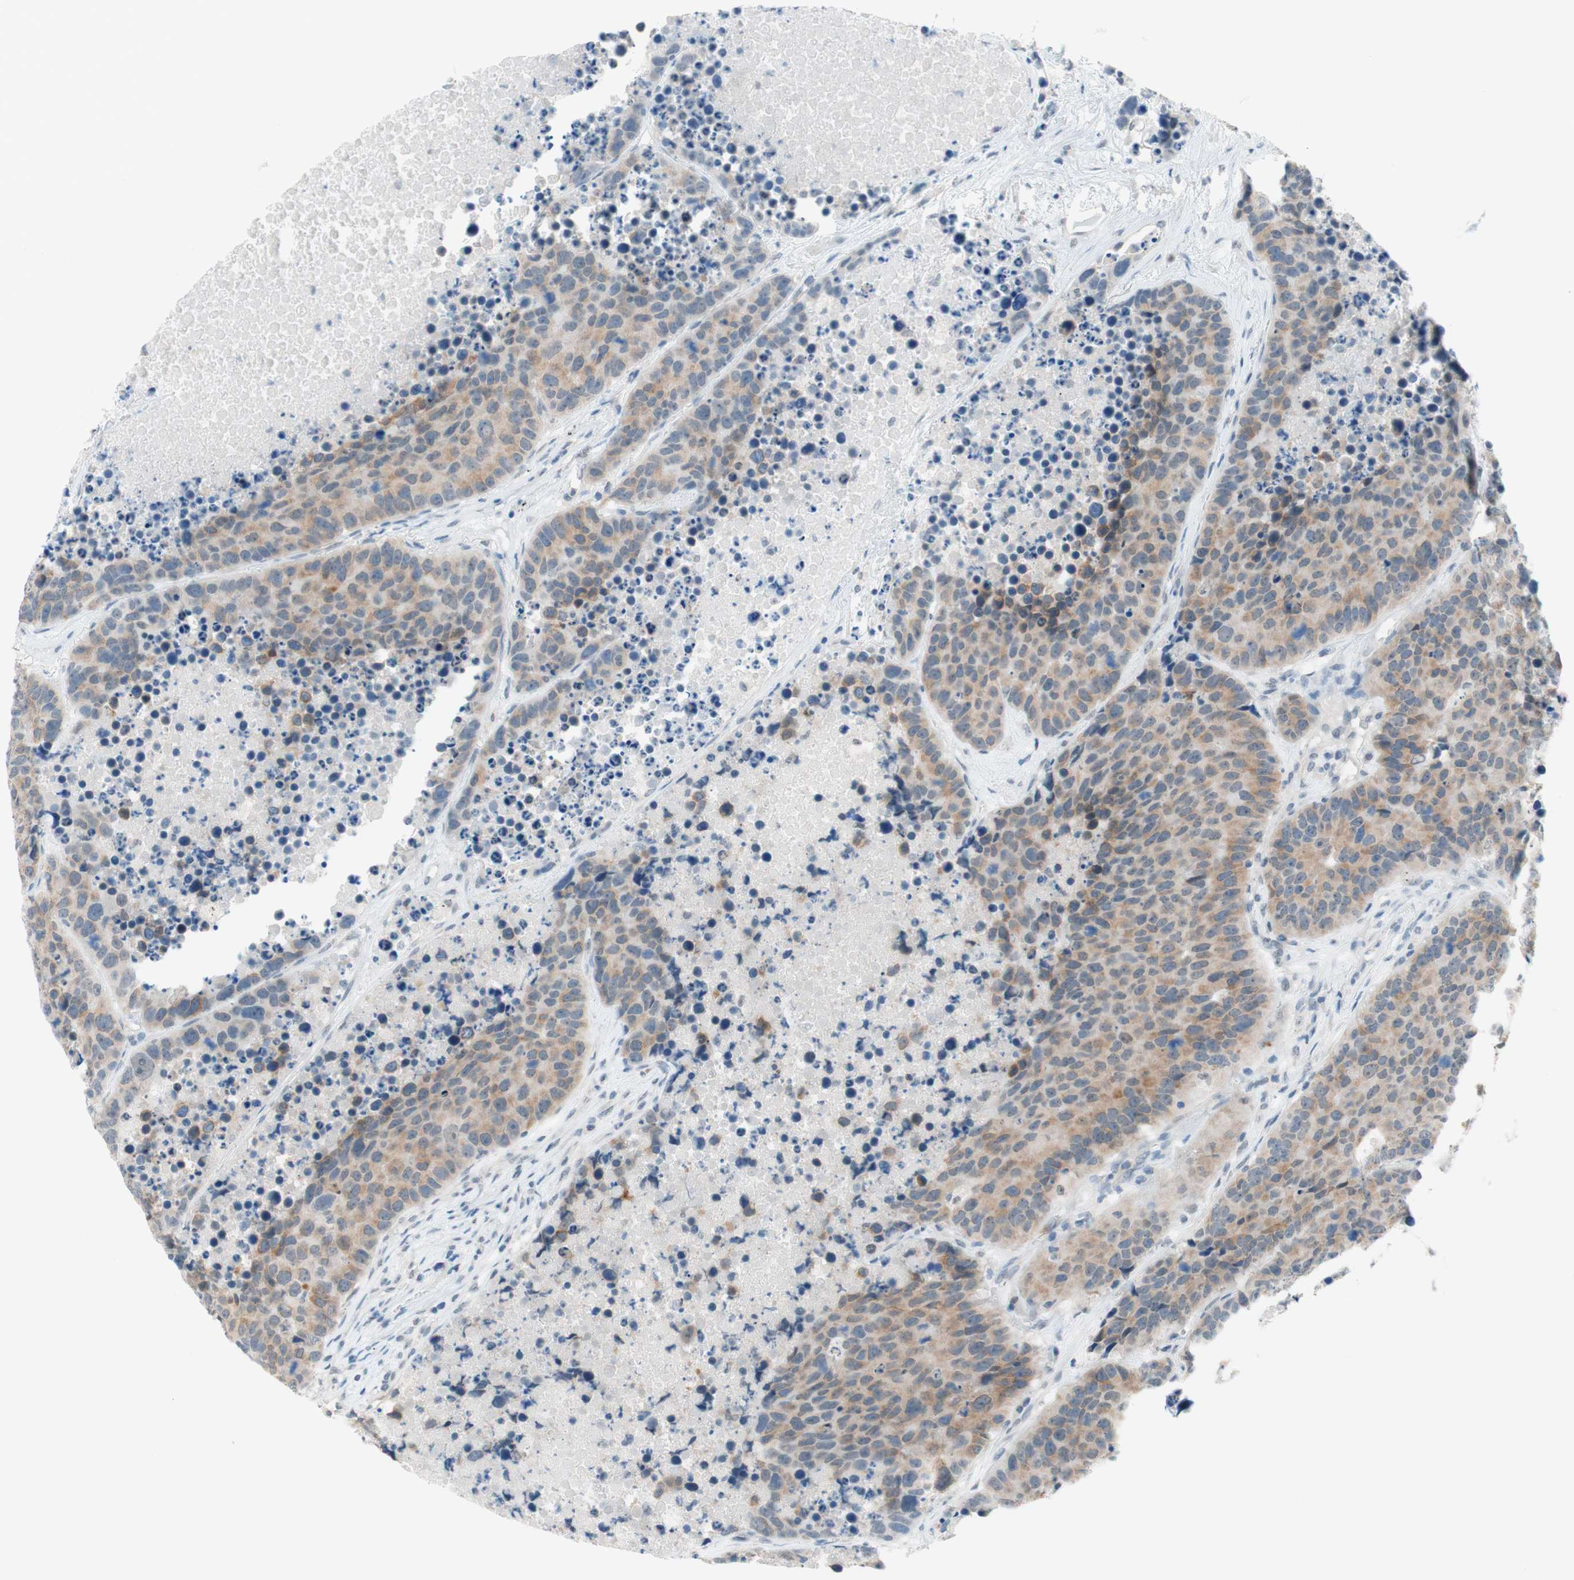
{"staining": {"intensity": "weak", "quantity": "25%-75%", "location": "cytoplasmic/membranous"}, "tissue": "carcinoid", "cell_type": "Tumor cells", "image_type": "cancer", "snomed": [{"axis": "morphology", "description": "Carcinoid, malignant, NOS"}, {"axis": "topography", "description": "Lung"}], "caption": "Protein expression analysis of carcinoid (malignant) shows weak cytoplasmic/membranous staining in approximately 25%-75% of tumor cells.", "gene": "JPH1", "patient": {"sex": "male", "age": 60}}